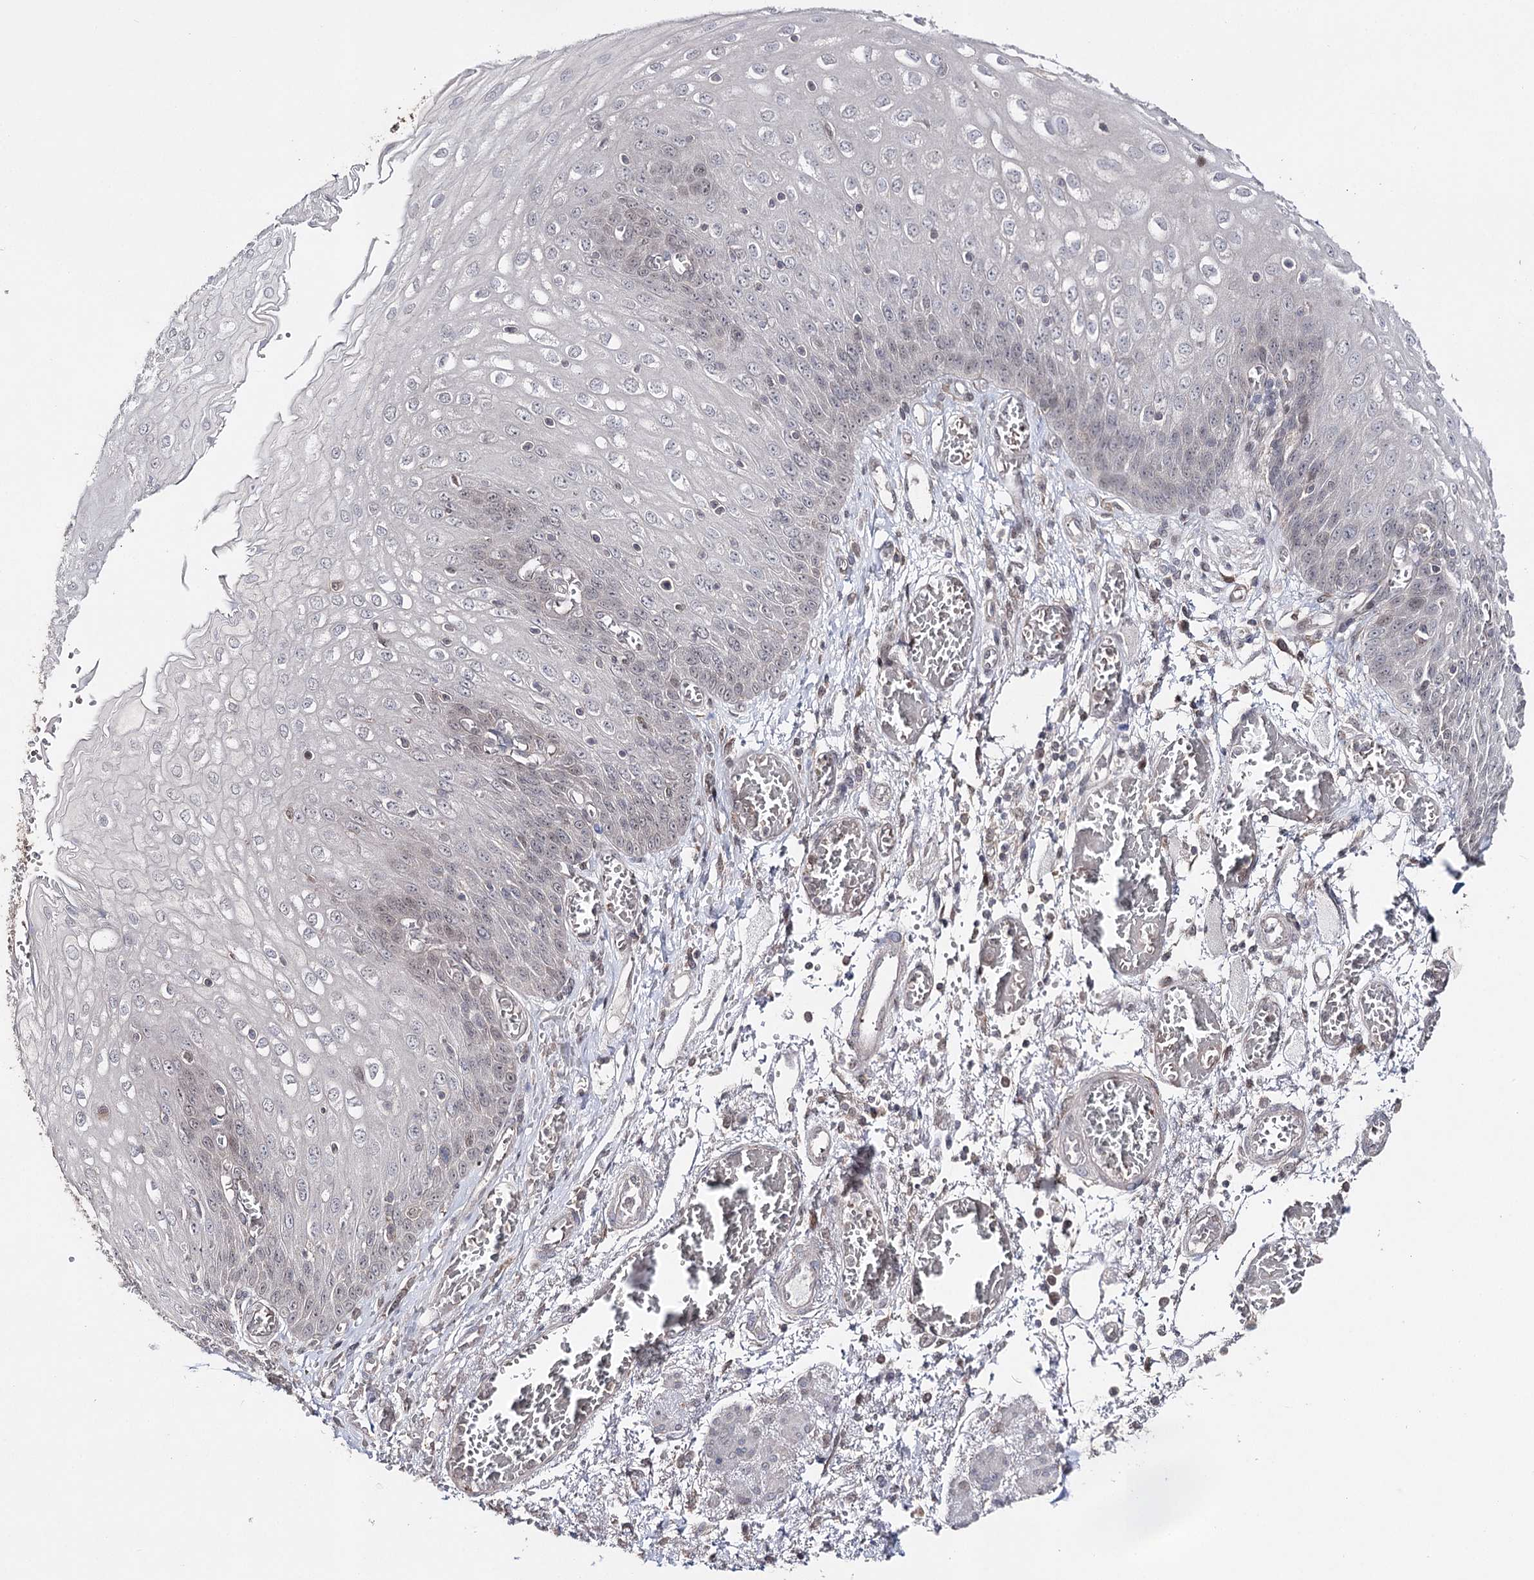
{"staining": {"intensity": "weak", "quantity": "<25%", "location": "nuclear"}, "tissue": "esophagus", "cell_type": "Squamous epithelial cells", "image_type": "normal", "snomed": [{"axis": "morphology", "description": "Normal tissue, NOS"}, {"axis": "topography", "description": "Esophagus"}], "caption": "DAB immunohistochemical staining of normal esophagus displays no significant staining in squamous epithelial cells. (Brightfield microscopy of DAB immunohistochemistry (IHC) at high magnification).", "gene": "HSD11B2", "patient": {"sex": "male", "age": 81}}